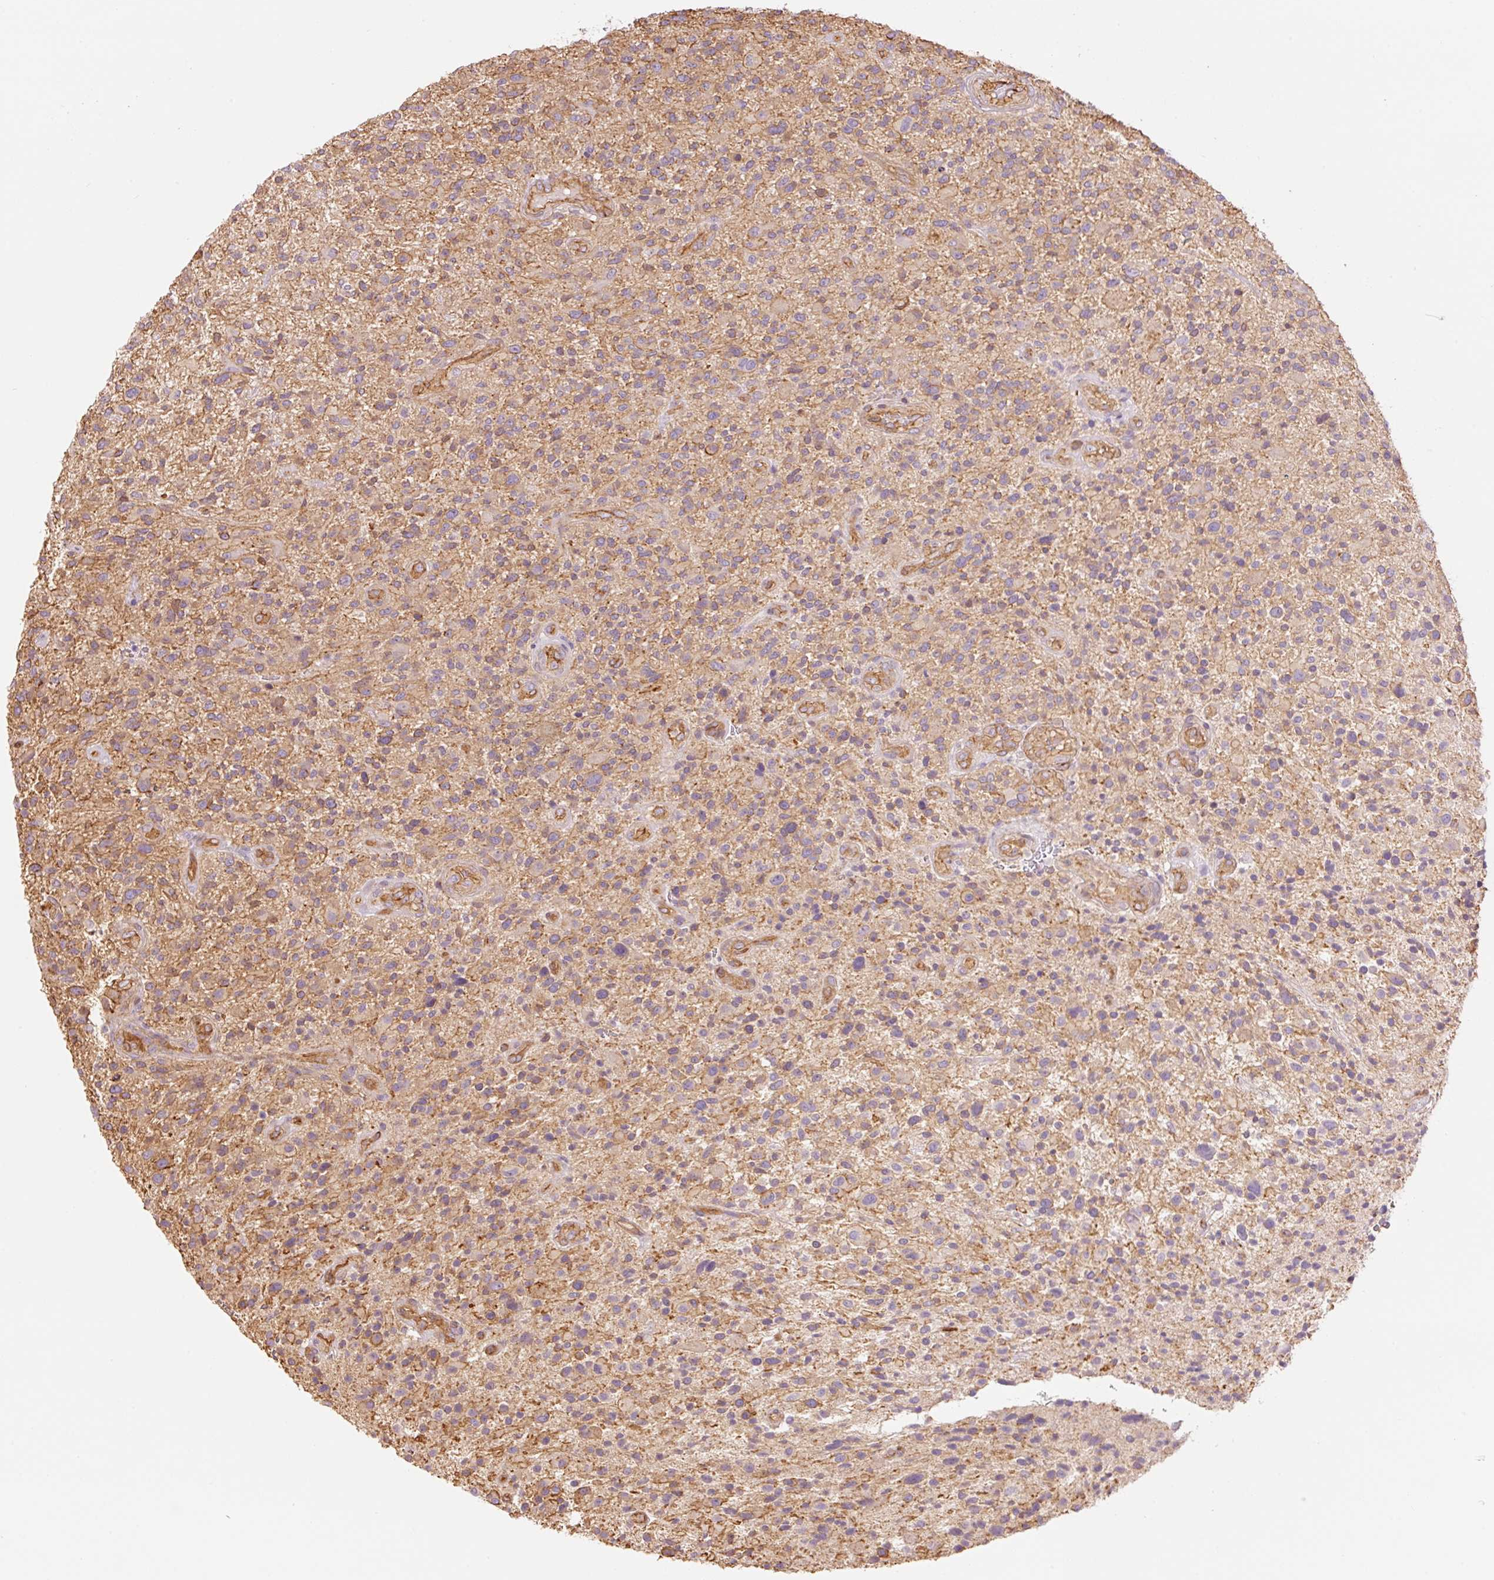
{"staining": {"intensity": "weak", "quantity": "25%-75%", "location": "cytoplasmic/membranous"}, "tissue": "glioma", "cell_type": "Tumor cells", "image_type": "cancer", "snomed": [{"axis": "morphology", "description": "Glioma, malignant, High grade"}, {"axis": "topography", "description": "Brain"}], "caption": "Immunohistochemistry (IHC) histopathology image of neoplastic tissue: human high-grade glioma (malignant) stained using immunohistochemistry demonstrates low levels of weak protein expression localized specifically in the cytoplasmic/membranous of tumor cells, appearing as a cytoplasmic/membranous brown color.", "gene": "PPP1R1B", "patient": {"sex": "male", "age": 47}}